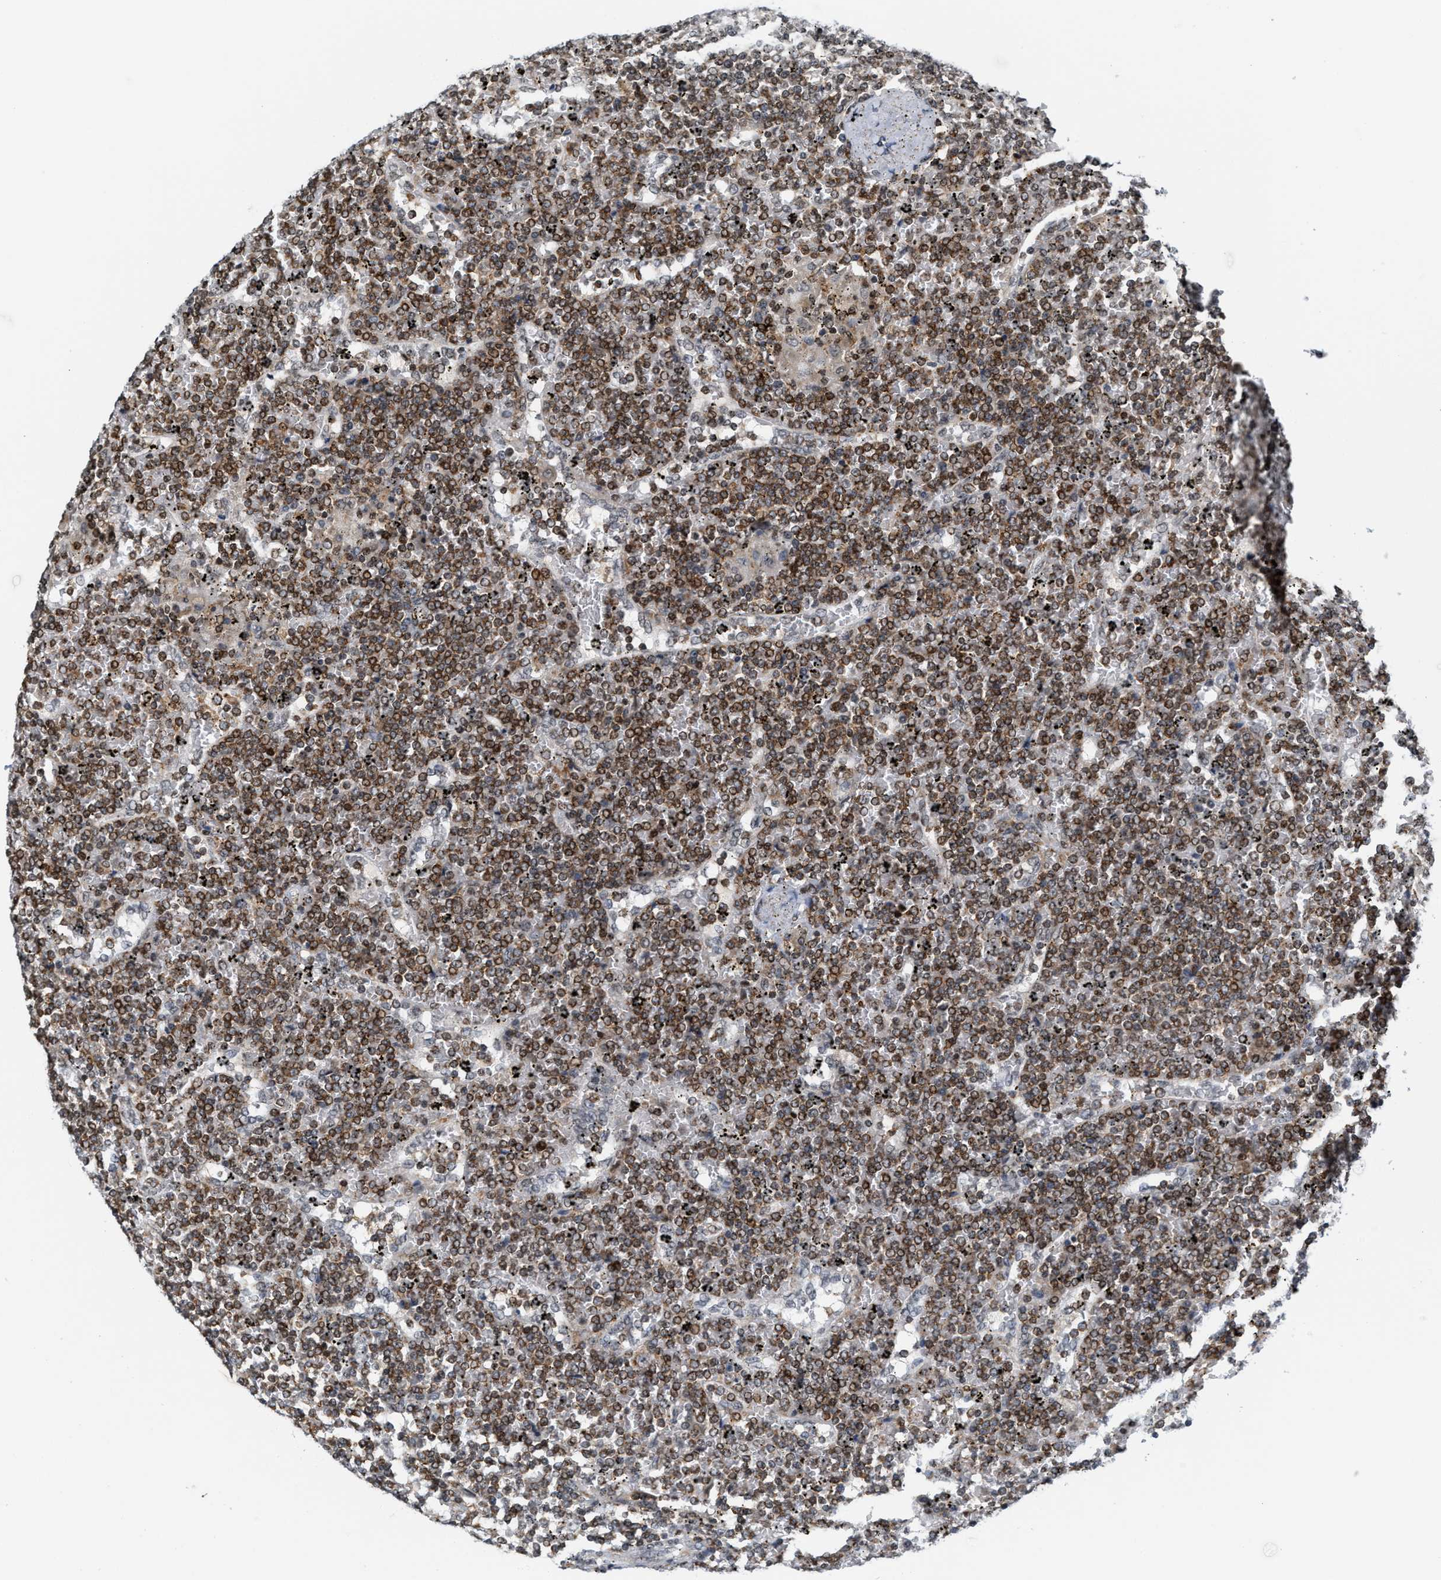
{"staining": {"intensity": "moderate", "quantity": ">75%", "location": "nuclear"}, "tissue": "lymphoma", "cell_type": "Tumor cells", "image_type": "cancer", "snomed": [{"axis": "morphology", "description": "Malignant lymphoma, non-Hodgkin's type, Low grade"}, {"axis": "topography", "description": "Spleen"}], "caption": "The photomicrograph shows a brown stain indicating the presence of a protein in the nuclear of tumor cells in low-grade malignant lymphoma, non-Hodgkin's type. (brown staining indicates protein expression, while blue staining denotes nuclei).", "gene": "ANKRD6", "patient": {"sex": "female", "age": 19}}